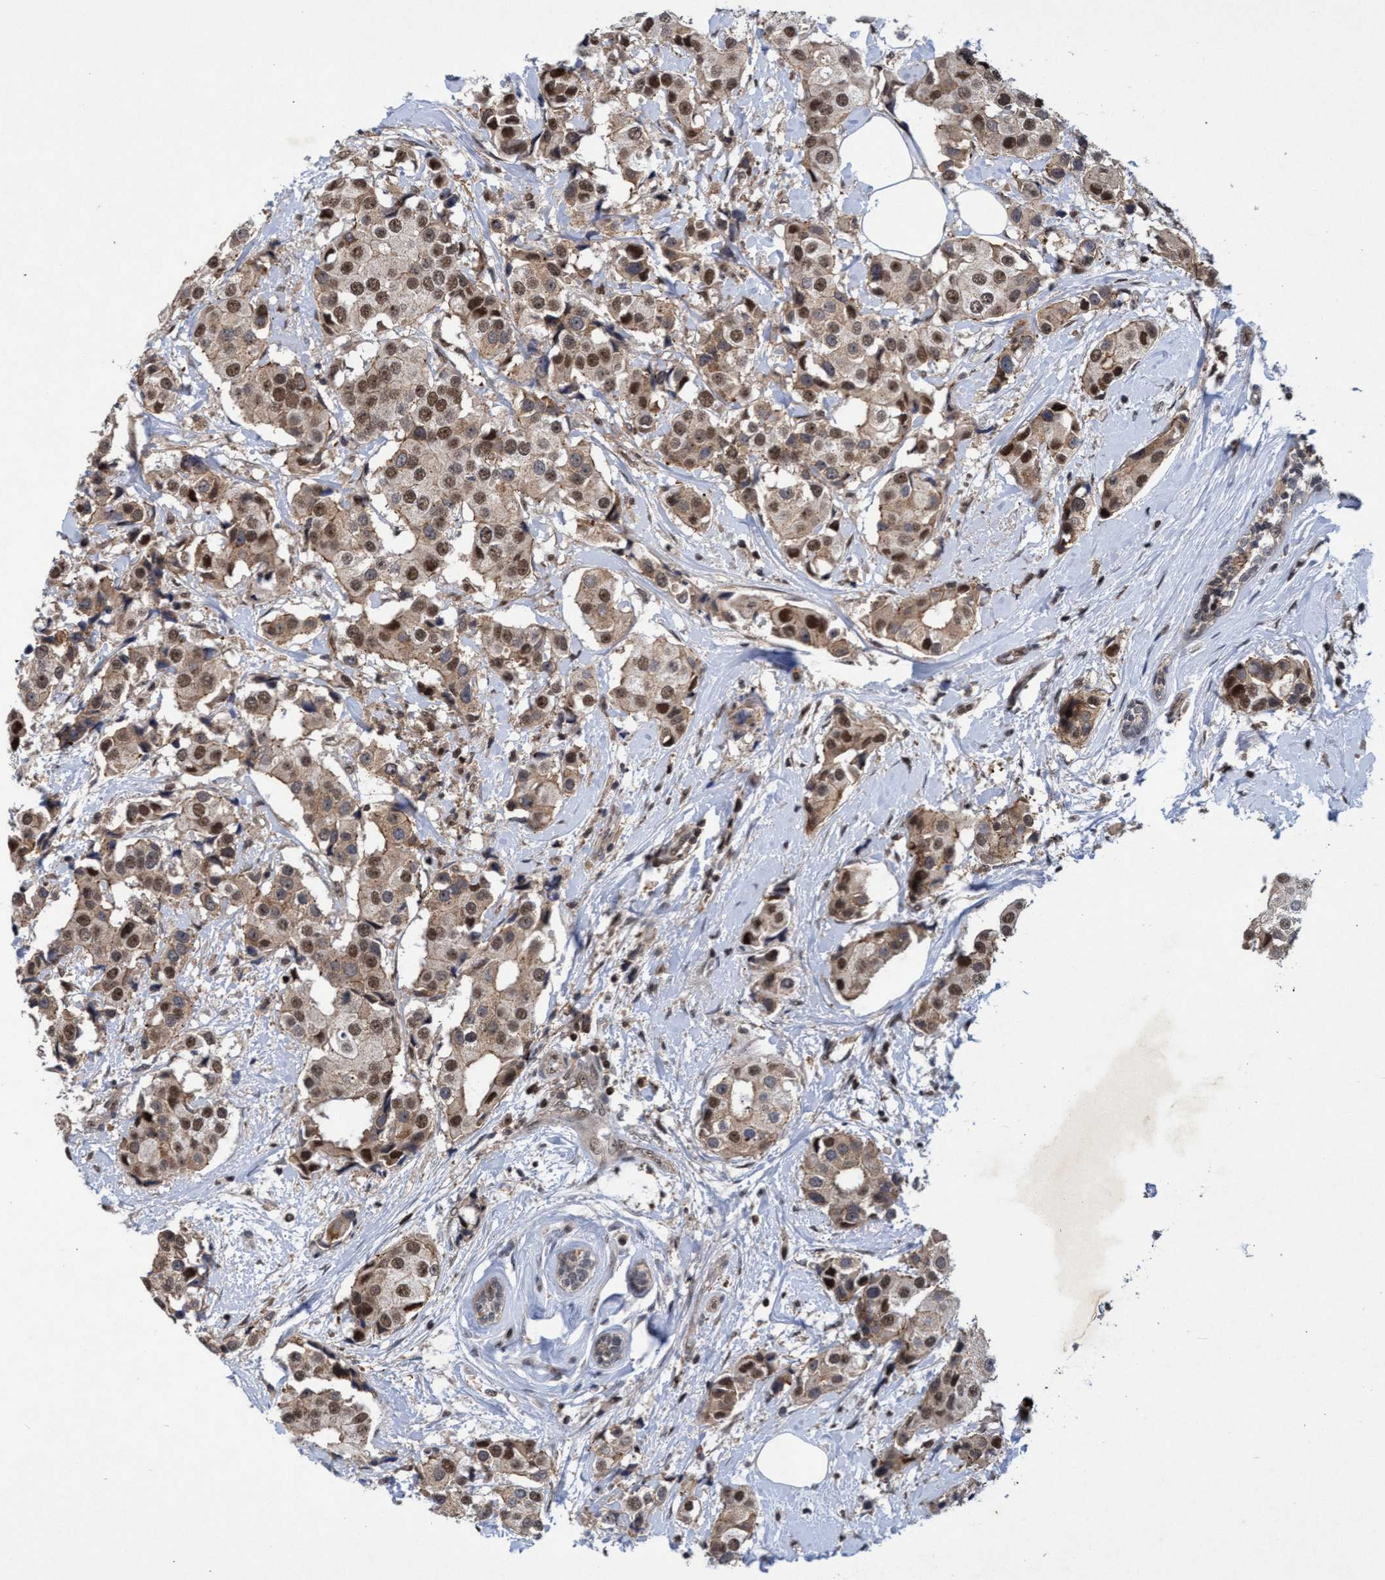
{"staining": {"intensity": "moderate", "quantity": ">75%", "location": "cytoplasmic/membranous,nuclear"}, "tissue": "breast cancer", "cell_type": "Tumor cells", "image_type": "cancer", "snomed": [{"axis": "morphology", "description": "Normal tissue, NOS"}, {"axis": "morphology", "description": "Duct carcinoma"}, {"axis": "topography", "description": "Breast"}], "caption": "Immunohistochemistry micrograph of breast infiltrating ductal carcinoma stained for a protein (brown), which exhibits medium levels of moderate cytoplasmic/membranous and nuclear staining in about >75% of tumor cells.", "gene": "GTF2F1", "patient": {"sex": "female", "age": 39}}